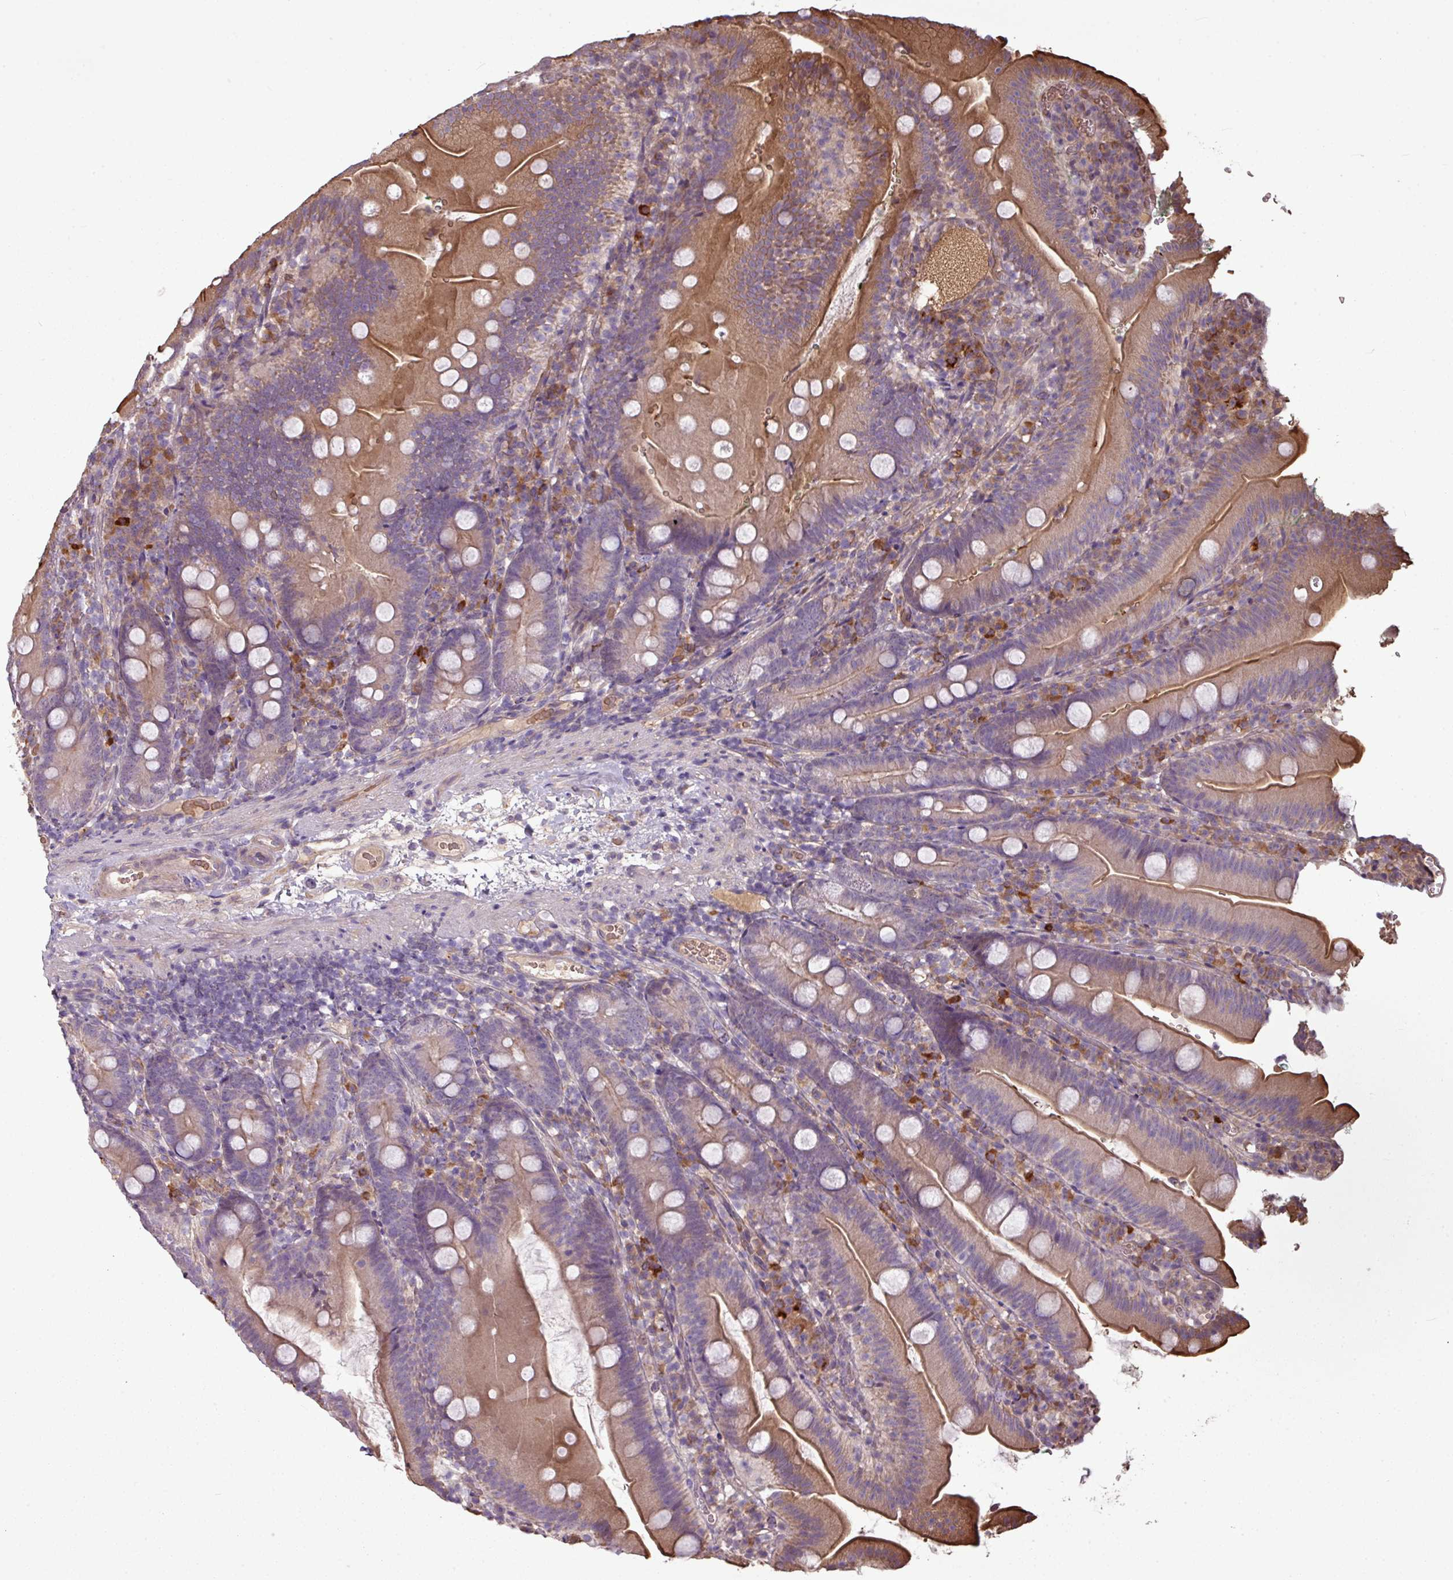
{"staining": {"intensity": "moderate", "quantity": ">75%", "location": "cytoplasmic/membranous"}, "tissue": "duodenum", "cell_type": "Glandular cells", "image_type": "normal", "snomed": [{"axis": "morphology", "description": "Normal tissue, NOS"}, {"axis": "topography", "description": "Duodenum"}], "caption": "Immunohistochemical staining of unremarkable human duodenum demonstrates moderate cytoplasmic/membranous protein positivity in about >75% of glandular cells.", "gene": "NHSL2", "patient": {"sex": "female", "age": 67}}